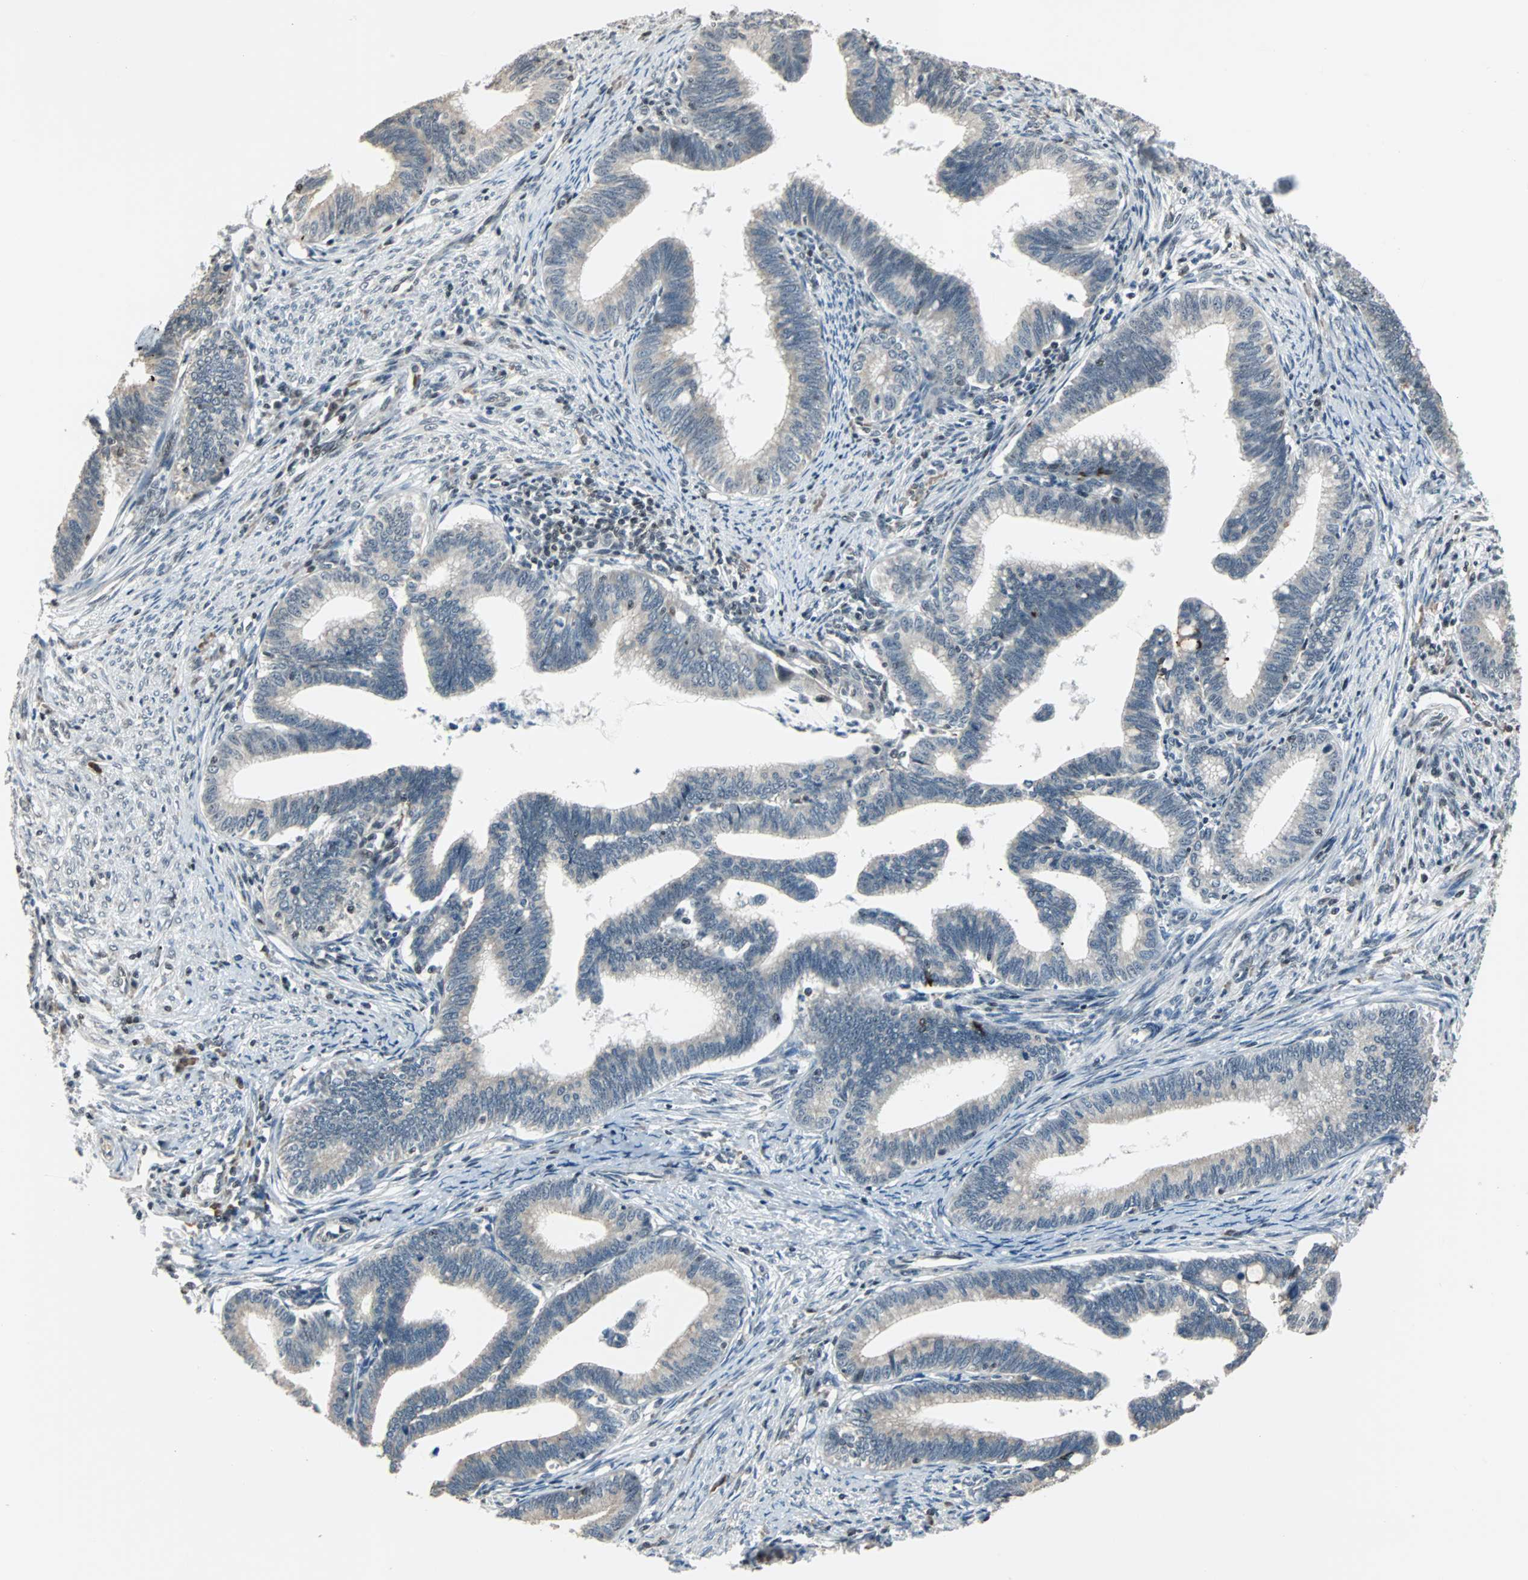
{"staining": {"intensity": "weak", "quantity": "<25%", "location": "cytoplasmic/membranous"}, "tissue": "cervical cancer", "cell_type": "Tumor cells", "image_type": "cancer", "snomed": [{"axis": "morphology", "description": "Adenocarcinoma, NOS"}, {"axis": "topography", "description": "Cervix"}], "caption": "An immunohistochemistry (IHC) photomicrograph of adenocarcinoma (cervical) is shown. There is no staining in tumor cells of adenocarcinoma (cervical).", "gene": "TERF2IP", "patient": {"sex": "female", "age": 36}}